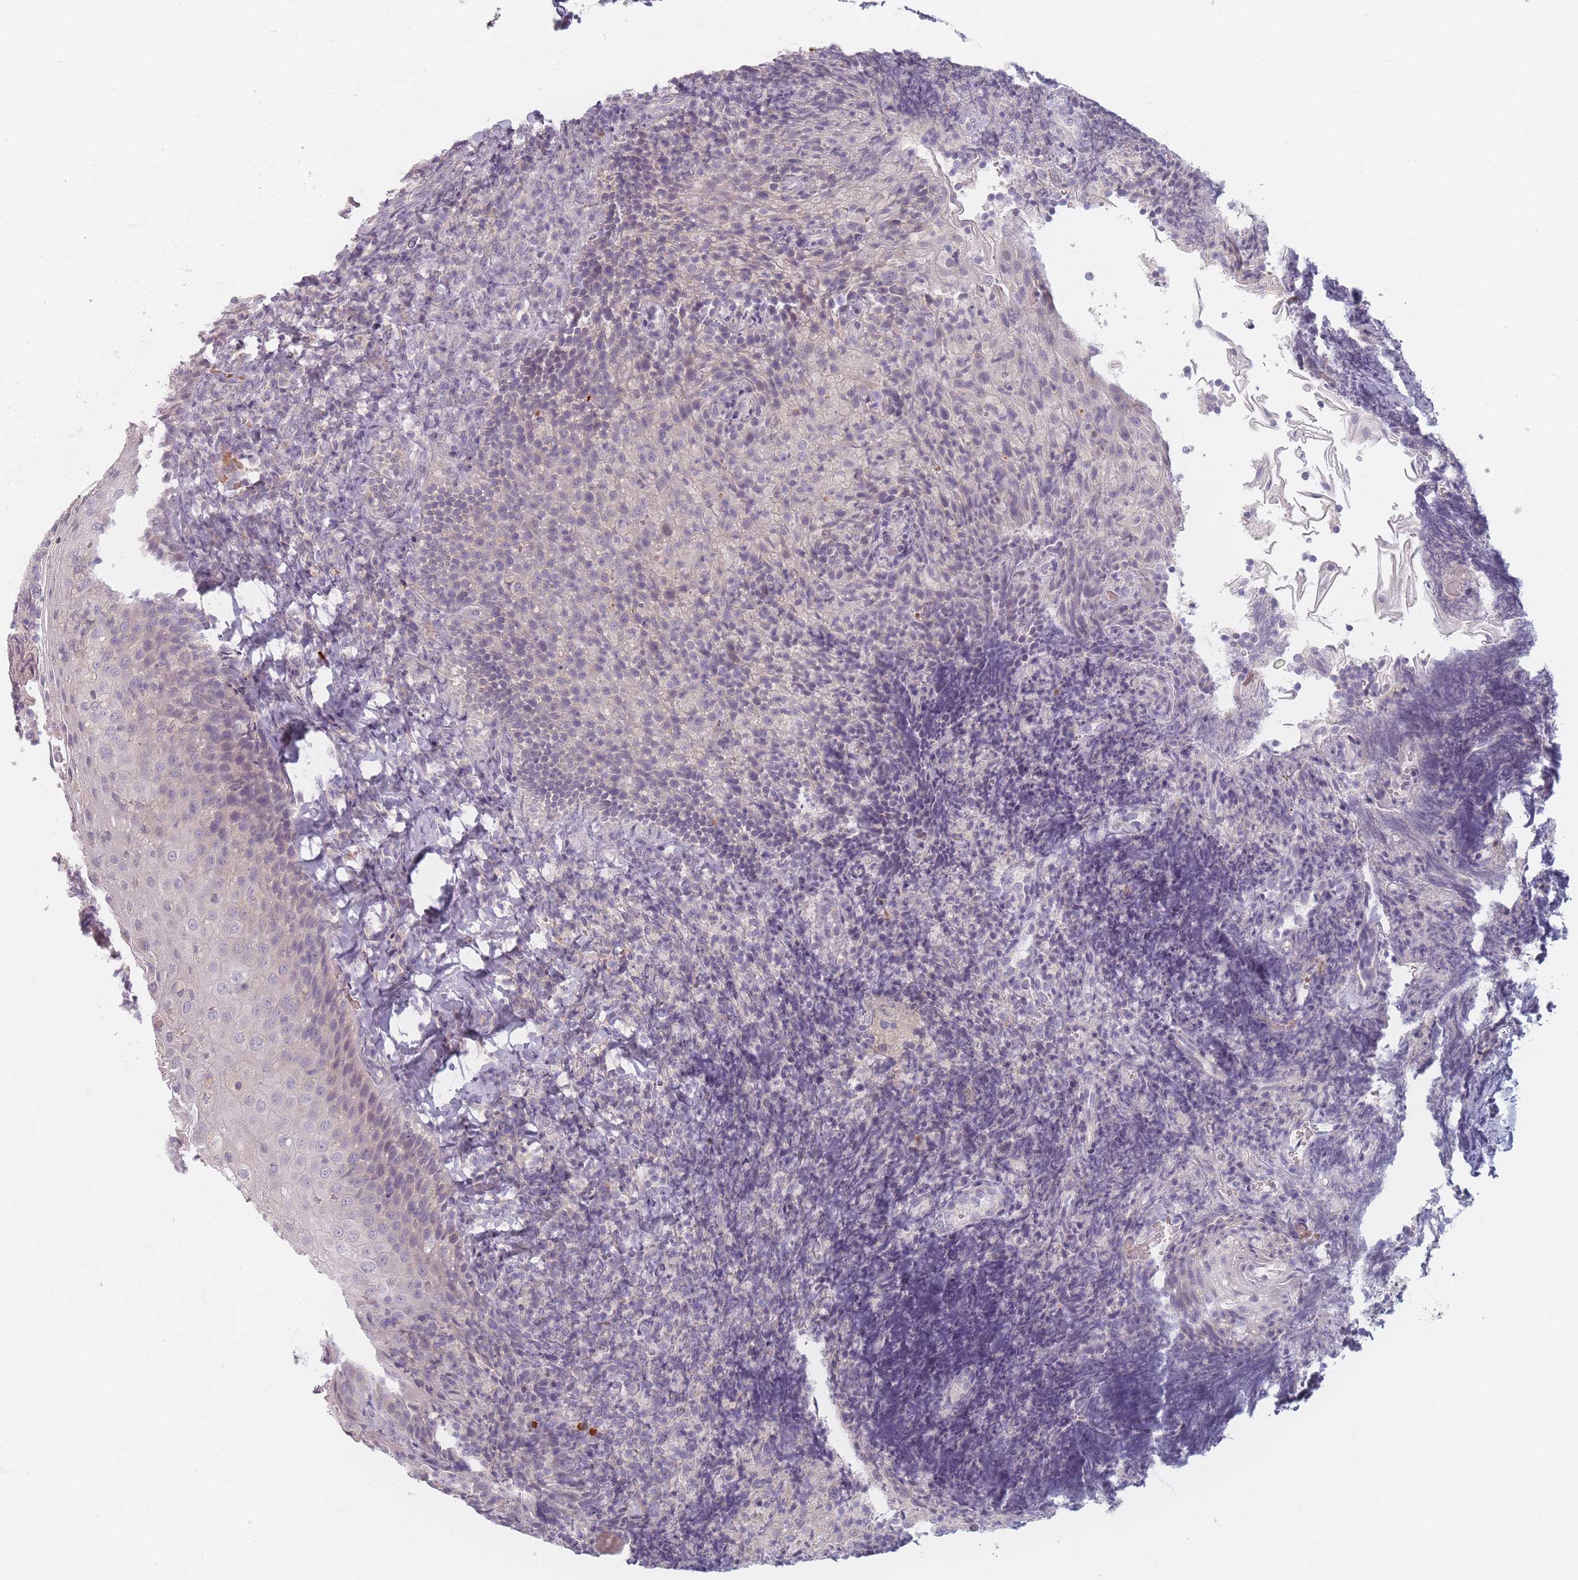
{"staining": {"intensity": "negative", "quantity": "none", "location": "none"}, "tissue": "tonsil", "cell_type": "Germinal center cells", "image_type": "normal", "snomed": [{"axis": "morphology", "description": "Normal tissue, NOS"}, {"axis": "topography", "description": "Tonsil"}], "caption": "Immunohistochemistry (IHC) of benign human tonsil shows no positivity in germinal center cells.", "gene": "TMOD1", "patient": {"sex": "female", "age": 10}}